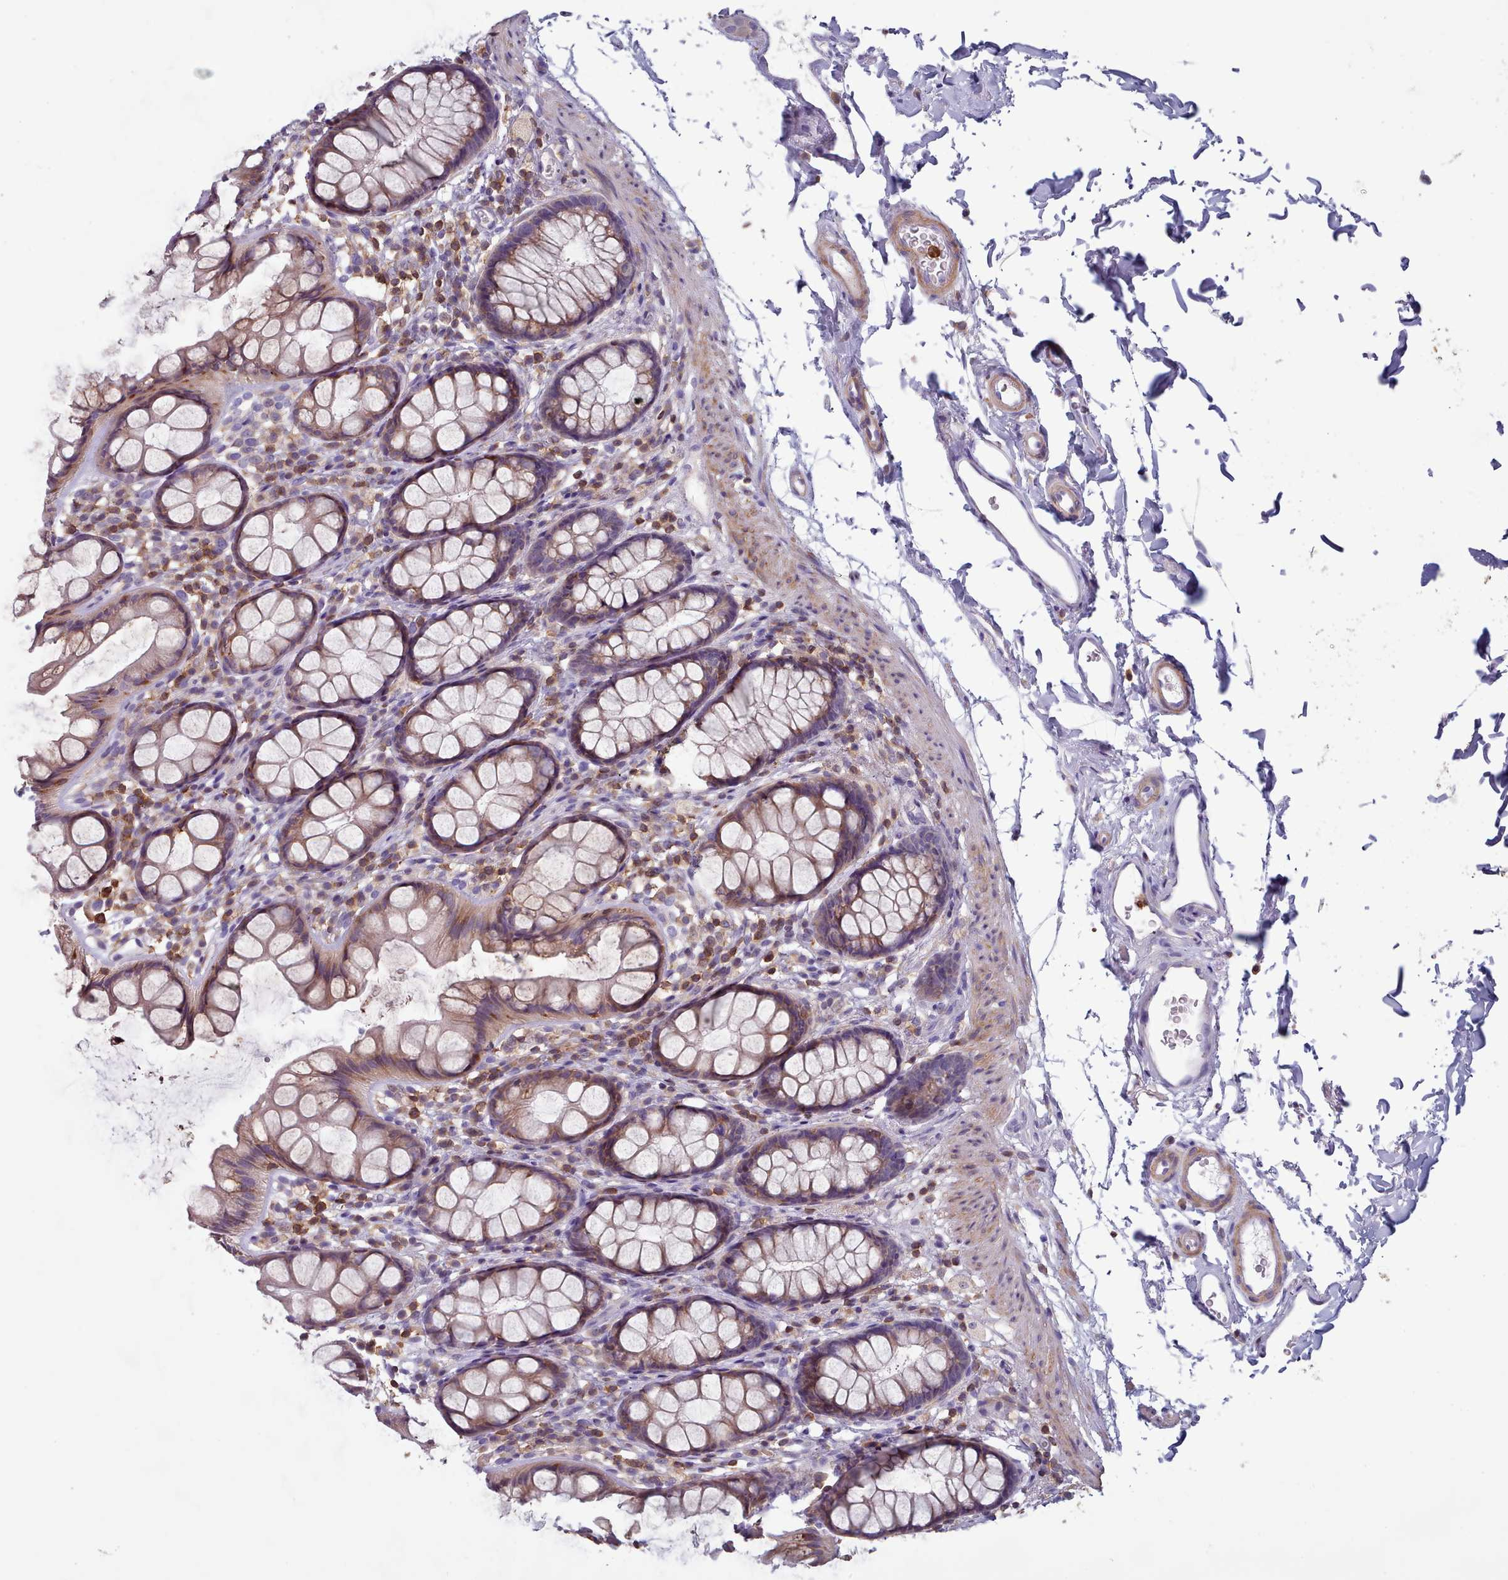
{"staining": {"intensity": "moderate", "quantity": ">75%", "location": "cytoplasmic/membranous"}, "tissue": "rectum", "cell_type": "Glandular cells", "image_type": "normal", "snomed": [{"axis": "morphology", "description": "Normal tissue, NOS"}, {"axis": "topography", "description": "Rectum"}], "caption": "IHC of unremarkable rectum demonstrates medium levels of moderate cytoplasmic/membranous positivity in about >75% of glandular cells. (DAB = brown stain, brightfield microscopy at high magnification).", "gene": "RAC1", "patient": {"sex": "female", "age": 65}}